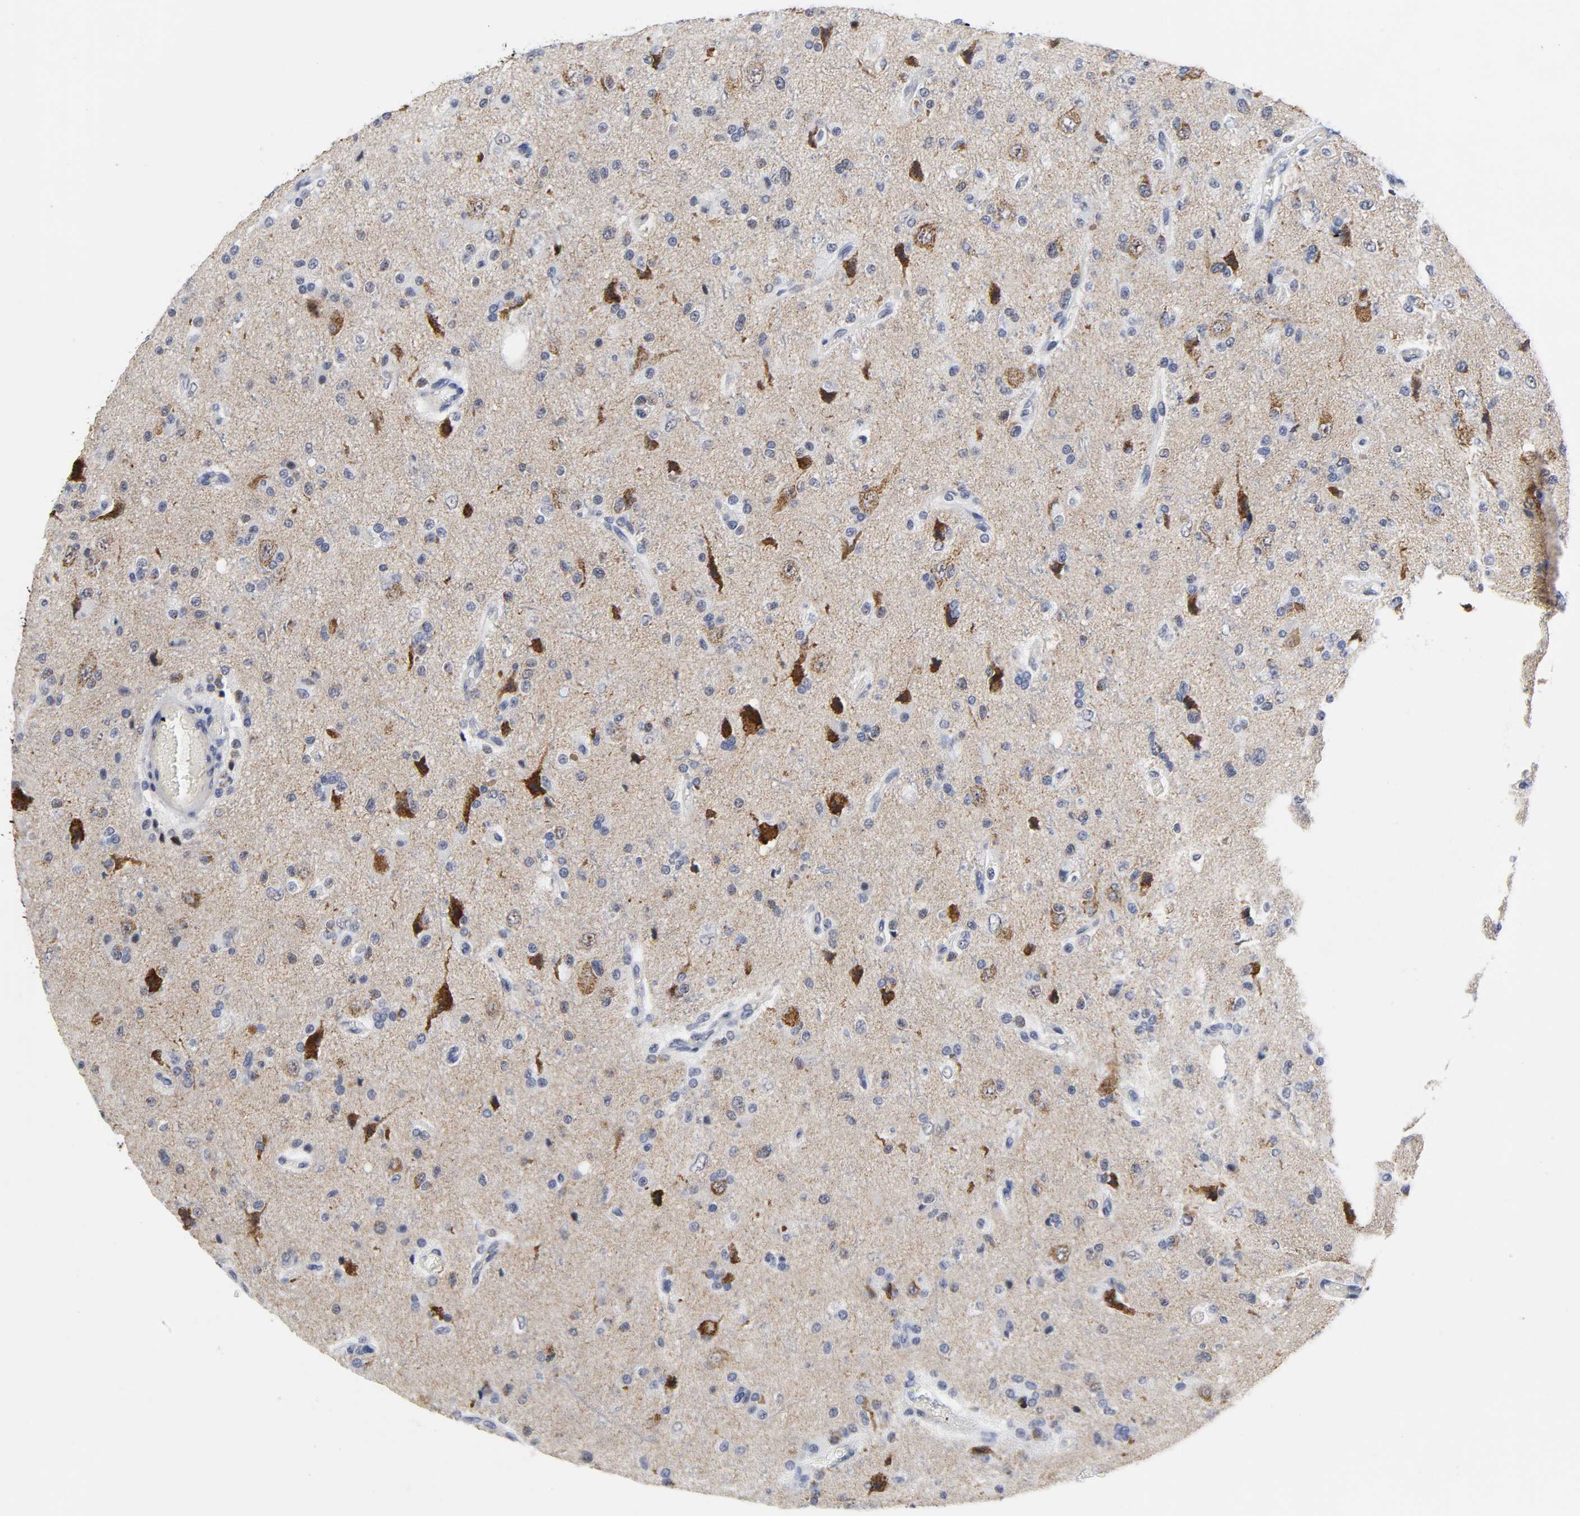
{"staining": {"intensity": "strong", "quantity": "<25%", "location": "cytoplasmic/membranous"}, "tissue": "glioma", "cell_type": "Tumor cells", "image_type": "cancer", "snomed": [{"axis": "morphology", "description": "Glioma, malignant, High grade"}, {"axis": "topography", "description": "Brain"}], "caption": "A medium amount of strong cytoplasmic/membranous positivity is seen in about <25% of tumor cells in glioma tissue. Using DAB (brown) and hematoxylin (blue) stains, captured at high magnification using brightfield microscopy.", "gene": "GRHL2", "patient": {"sex": "male", "age": 47}}